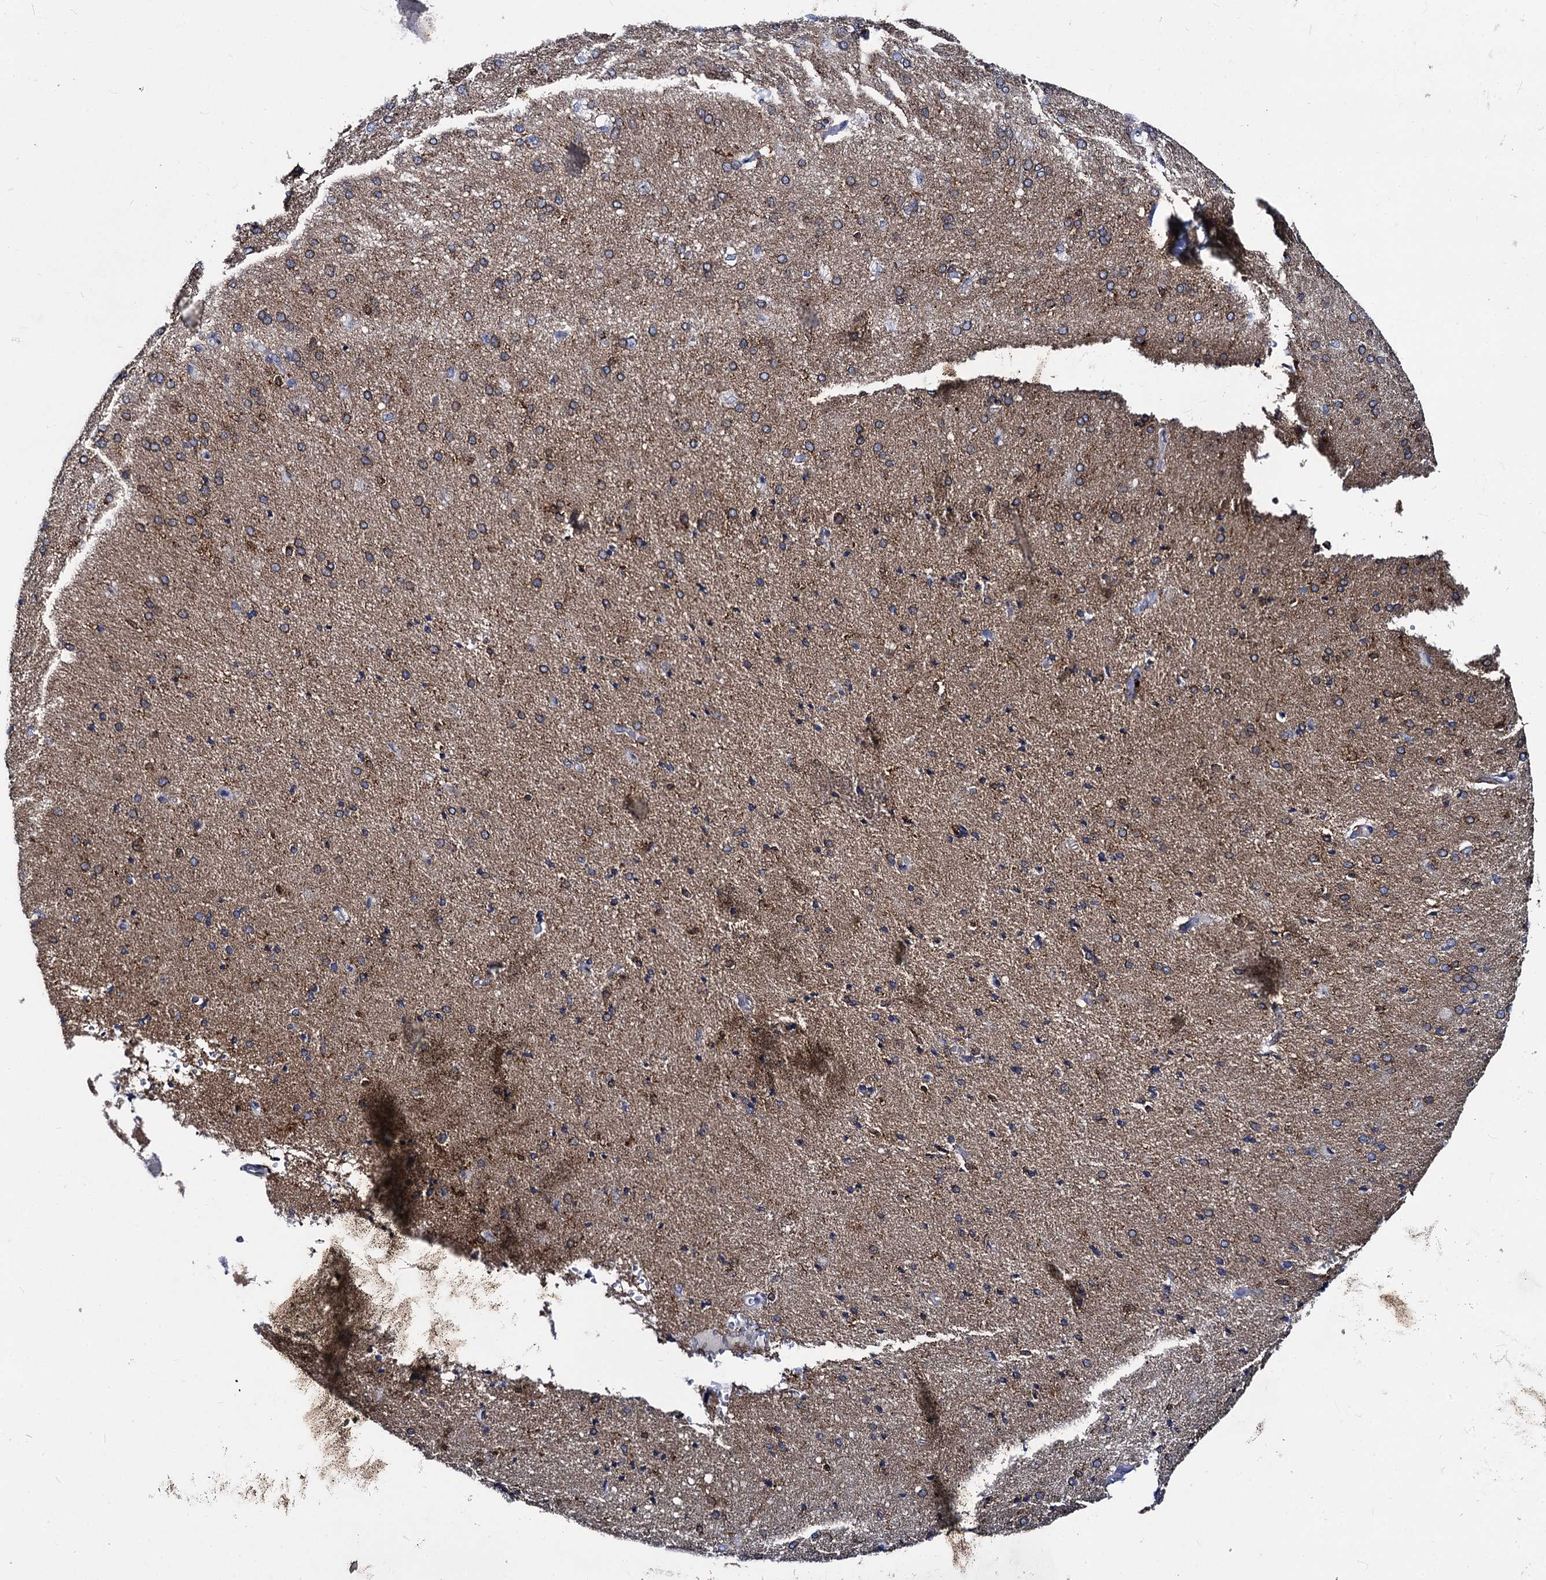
{"staining": {"intensity": "negative", "quantity": "none", "location": "none"}, "tissue": "cerebral cortex", "cell_type": "Endothelial cells", "image_type": "normal", "snomed": [{"axis": "morphology", "description": "Normal tissue, NOS"}, {"axis": "topography", "description": "Cerebral cortex"}], "caption": "A photomicrograph of cerebral cortex stained for a protein reveals no brown staining in endothelial cells.", "gene": "RHOG", "patient": {"sex": "male", "age": 62}}